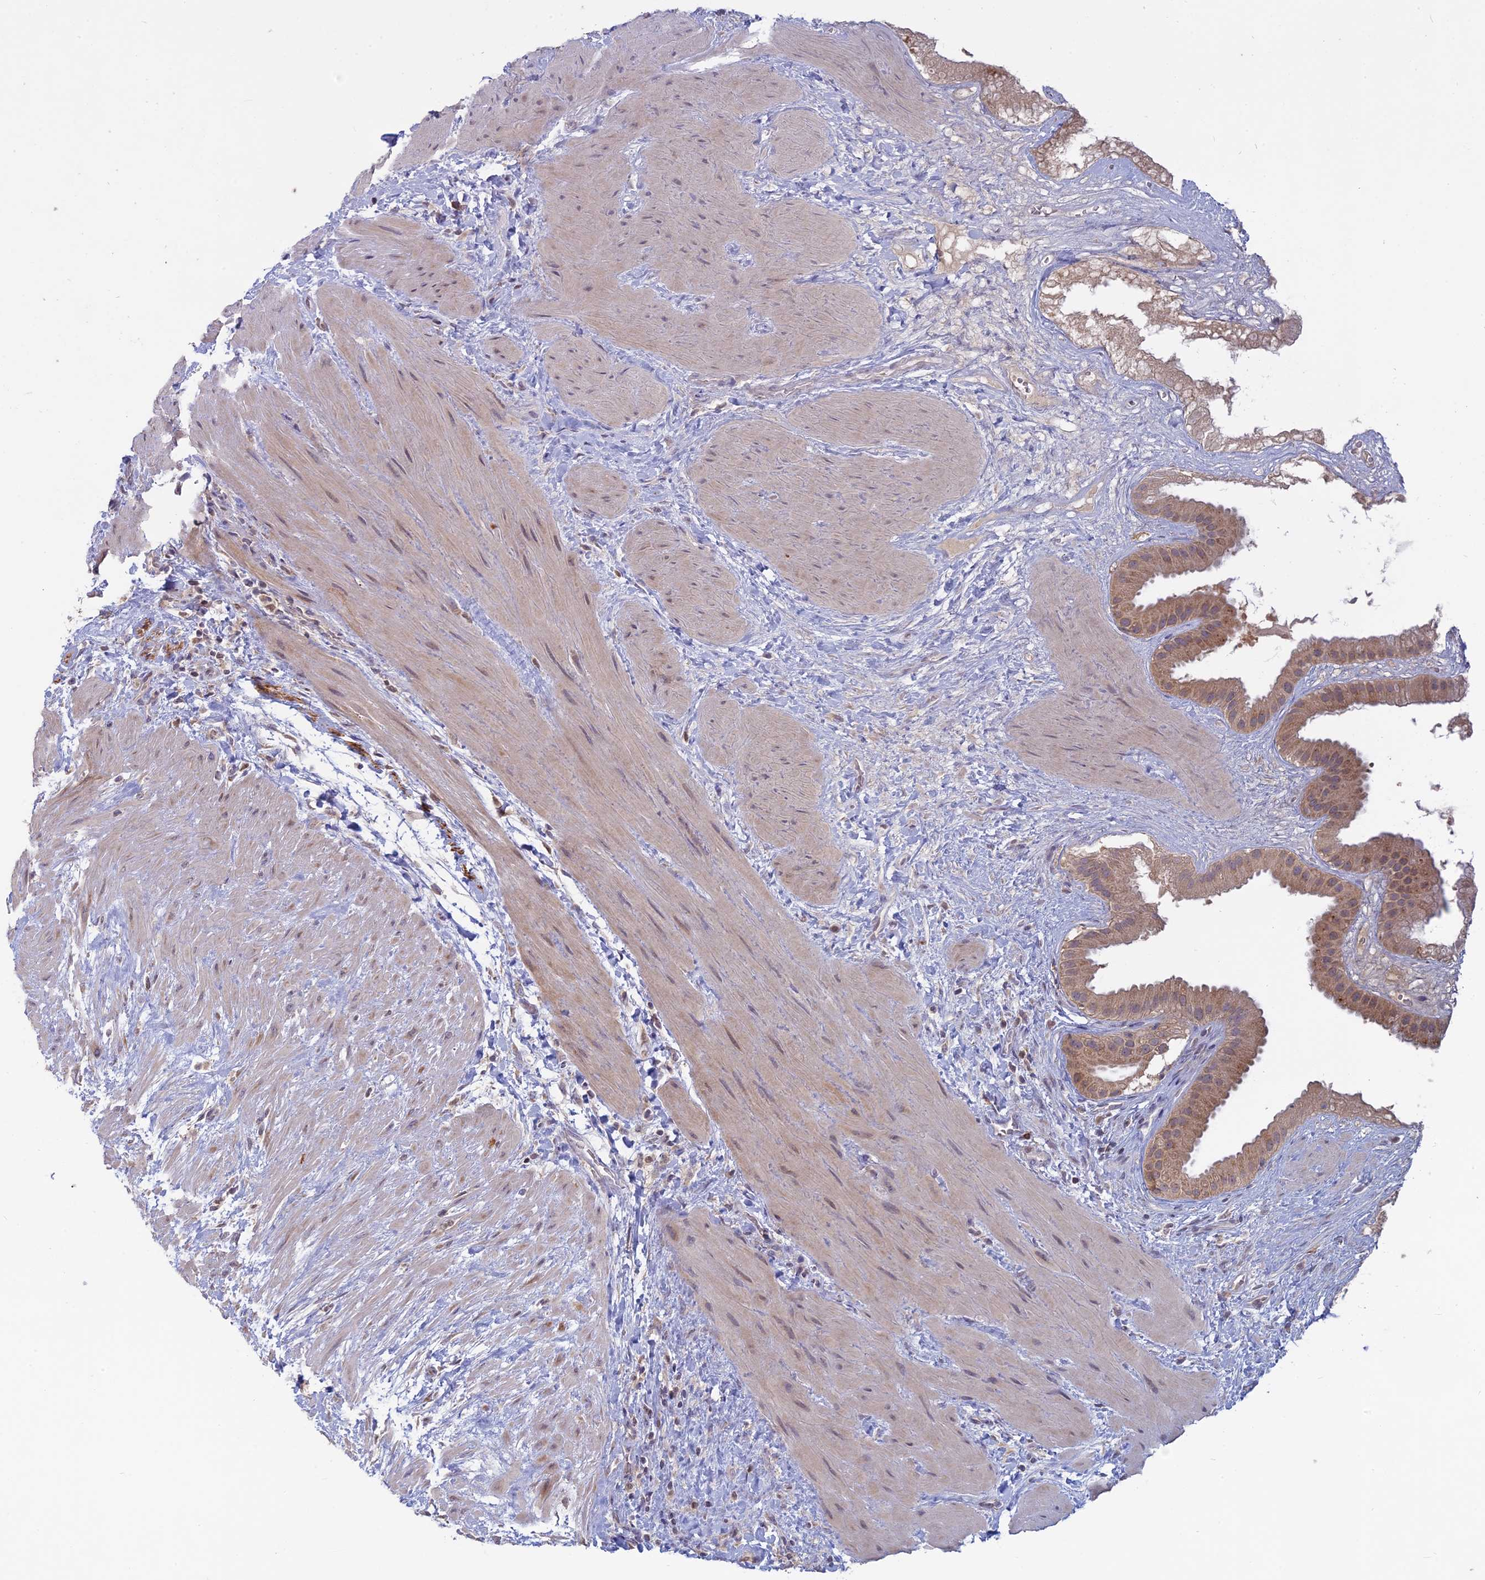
{"staining": {"intensity": "moderate", "quantity": ">75%", "location": "cytoplasmic/membranous"}, "tissue": "gallbladder", "cell_type": "Glandular cells", "image_type": "normal", "snomed": [{"axis": "morphology", "description": "Normal tissue, NOS"}, {"axis": "topography", "description": "Gallbladder"}], "caption": "Immunohistochemical staining of benign gallbladder exhibits >75% levels of moderate cytoplasmic/membranous protein positivity in about >75% of glandular cells.", "gene": "TMEM208", "patient": {"sex": "male", "age": 55}}